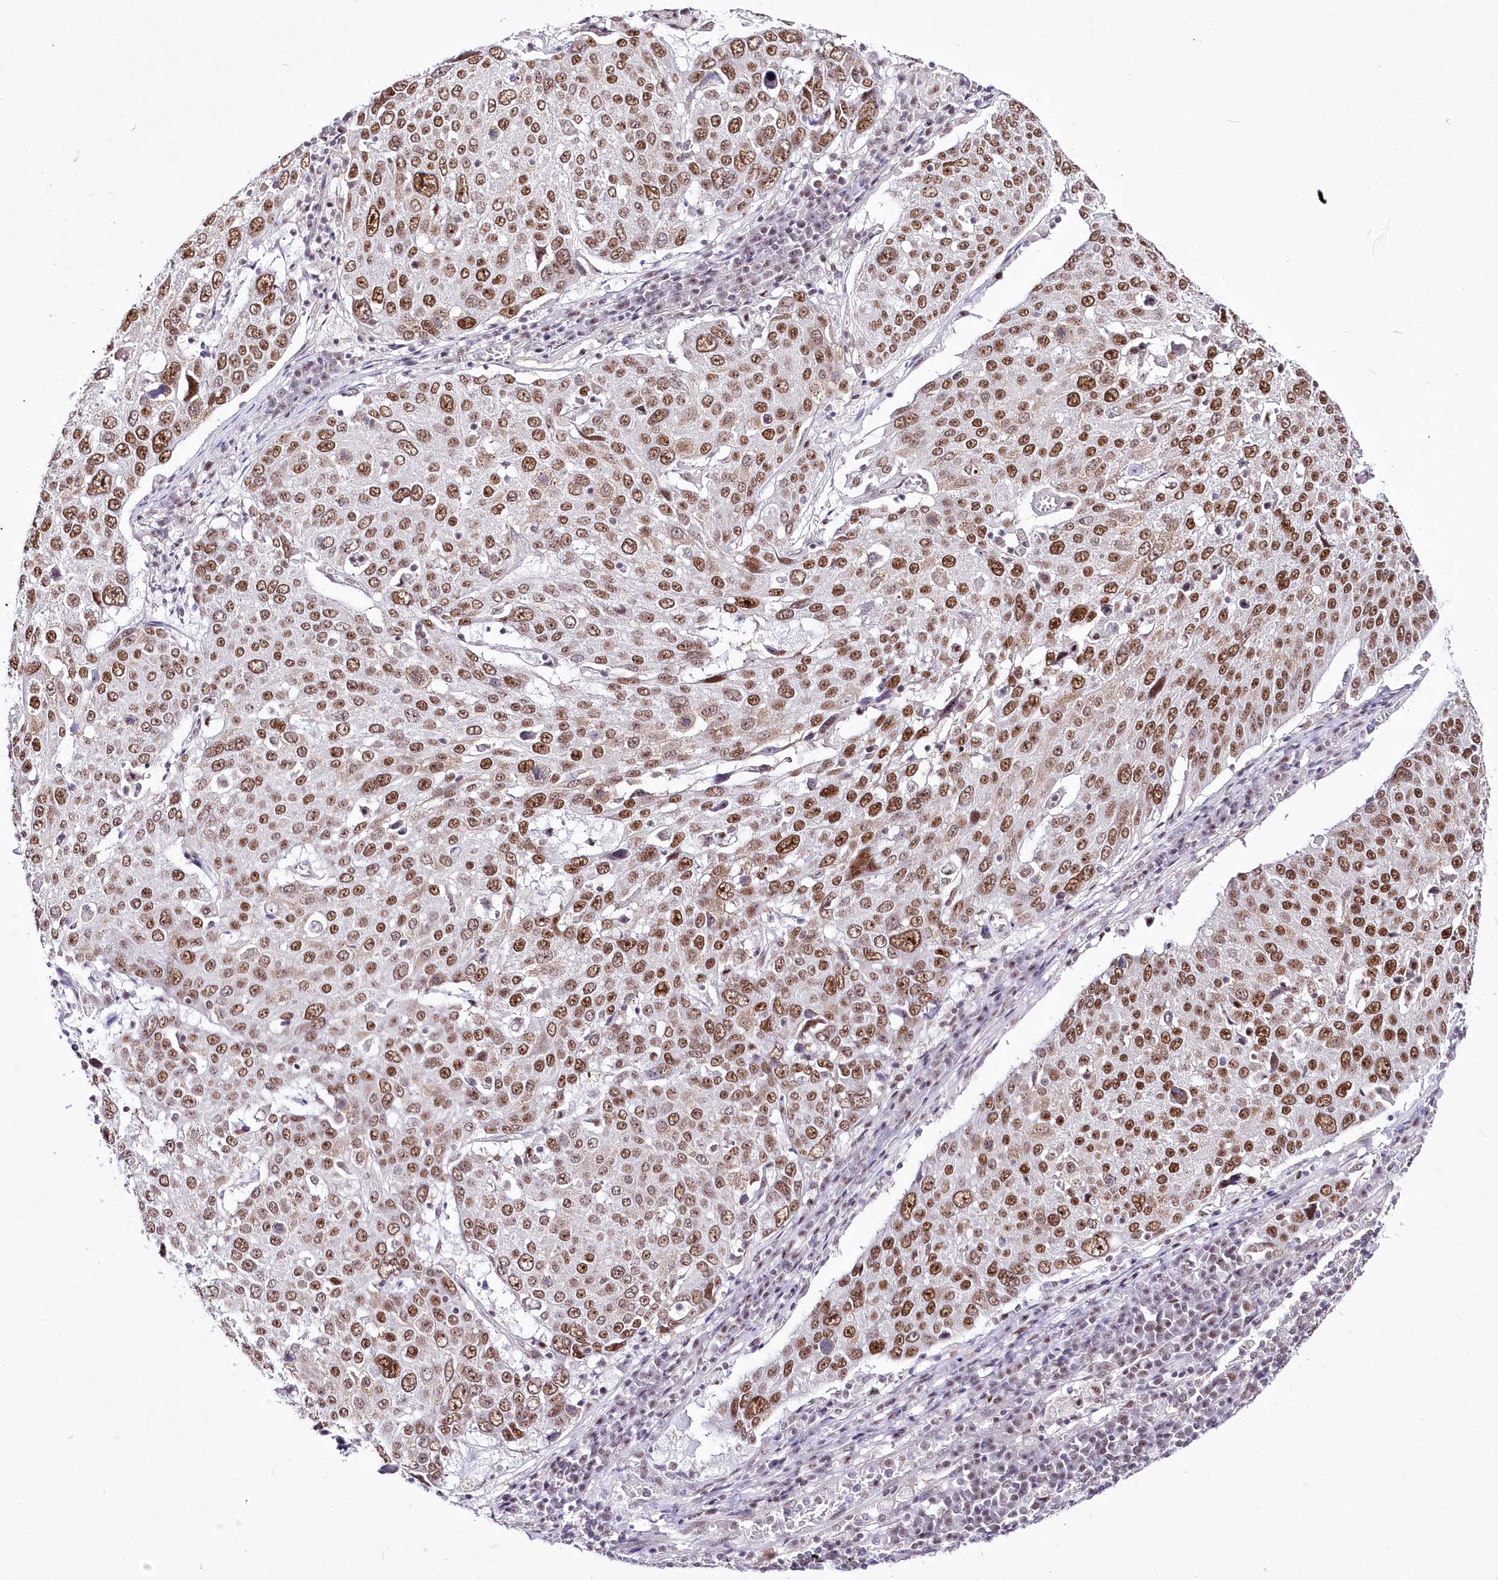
{"staining": {"intensity": "strong", "quantity": ">75%", "location": "nuclear"}, "tissue": "lung cancer", "cell_type": "Tumor cells", "image_type": "cancer", "snomed": [{"axis": "morphology", "description": "Squamous cell carcinoma, NOS"}, {"axis": "topography", "description": "Lung"}], "caption": "Immunohistochemistry of human lung cancer (squamous cell carcinoma) reveals high levels of strong nuclear staining in about >75% of tumor cells.", "gene": "NSUN2", "patient": {"sex": "male", "age": 65}}